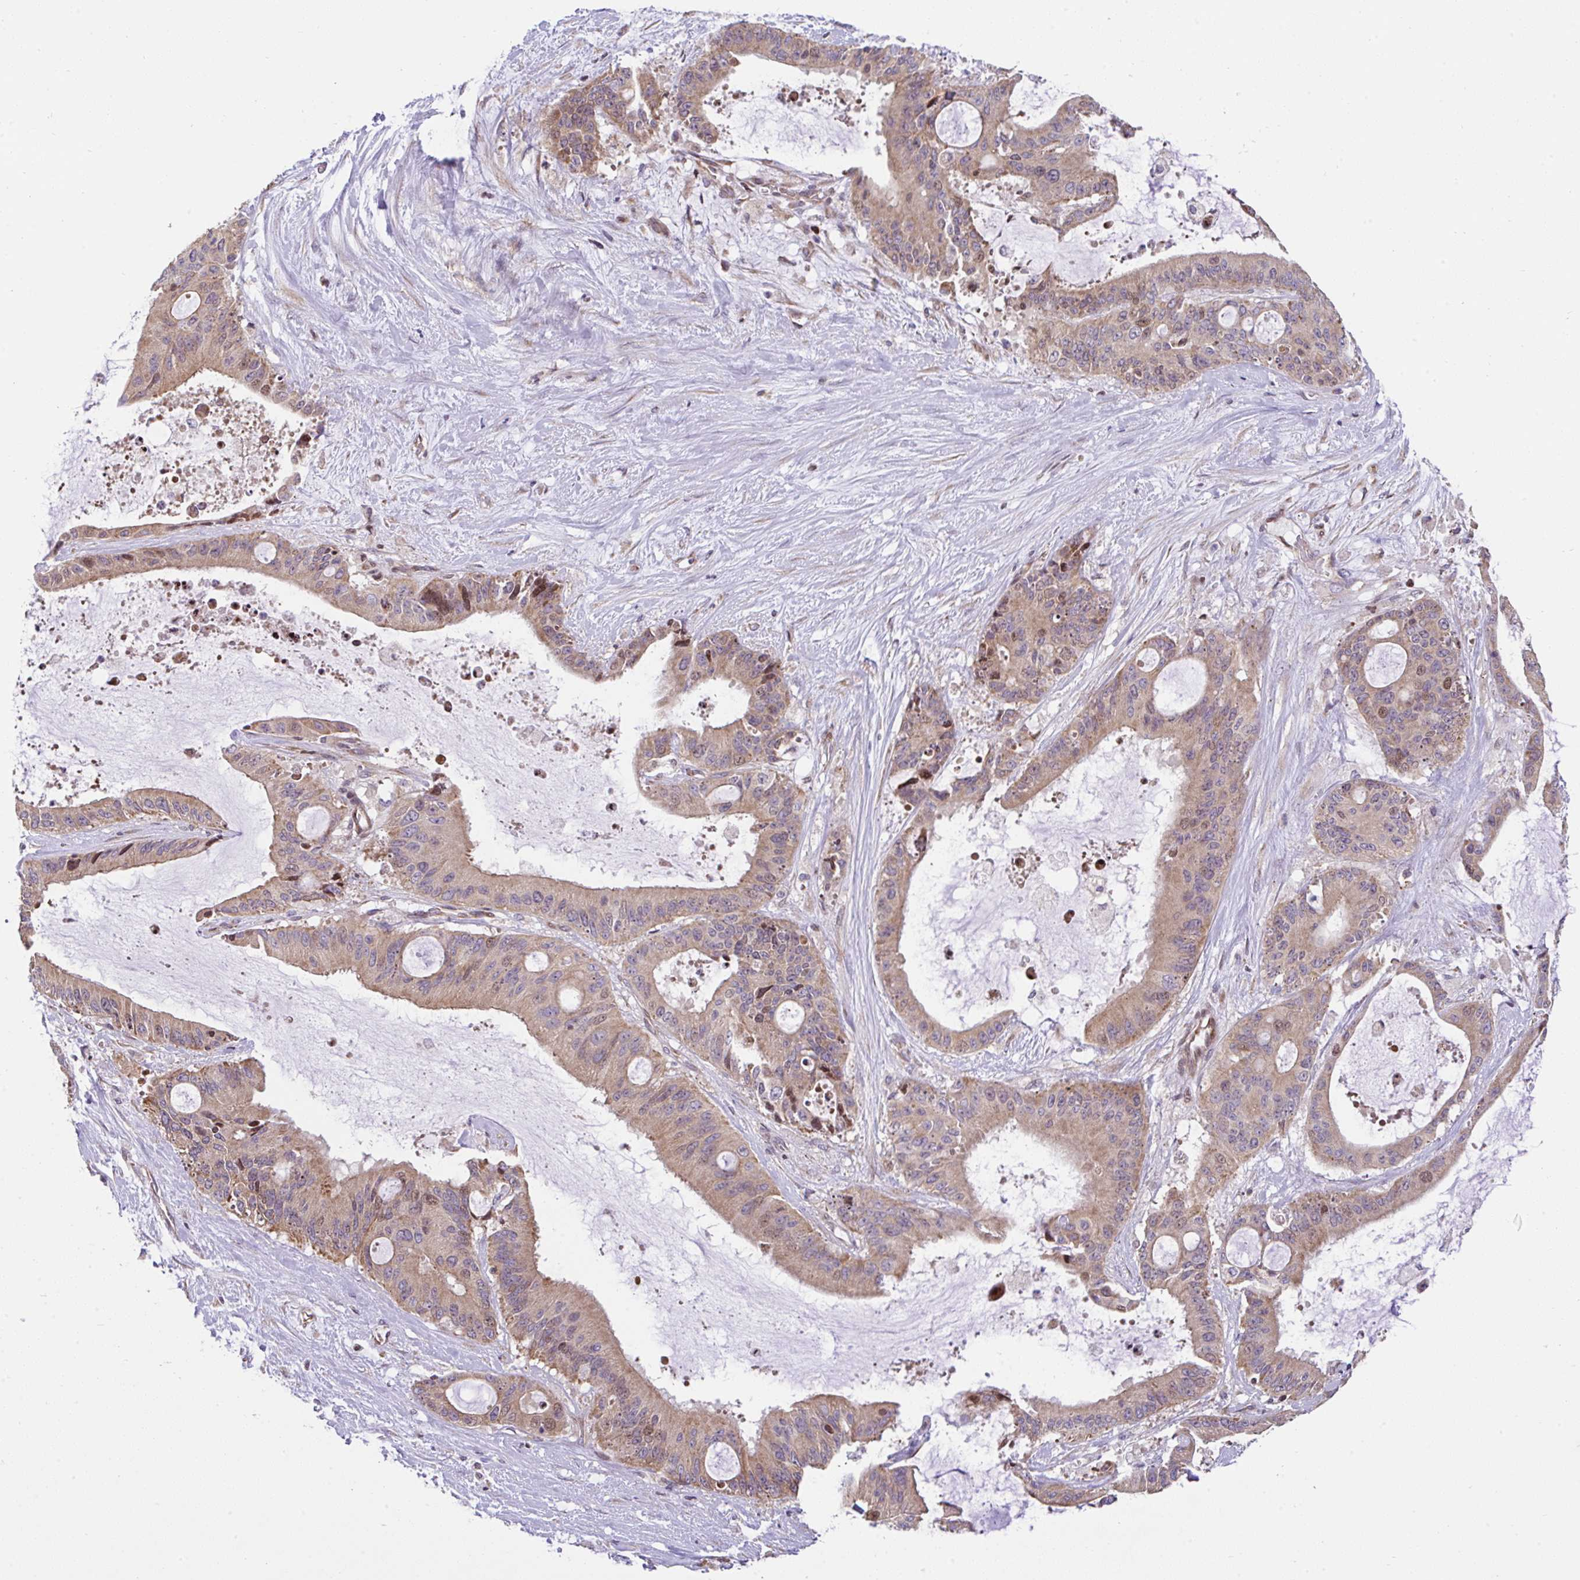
{"staining": {"intensity": "moderate", "quantity": ">75%", "location": "cytoplasmic/membranous"}, "tissue": "liver cancer", "cell_type": "Tumor cells", "image_type": "cancer", "snomed": [{"axis": "morphology", "description": "Normal tissue, NOS"}, {"axis": "morphology", "description": "Cholangiocarcinoma"}, {"axis": "topography", "description": "Liver"}, {"axis": "topography", "description": "Peripheral nerve tissue"}], "caption": "Protein staining exhibits moderate cytoplasmic/membranous expression in approximately >75% of tumor cells in liver cancer.", "gene": "FIGNL1", "patient": {"sex": "female", "age": 73}}